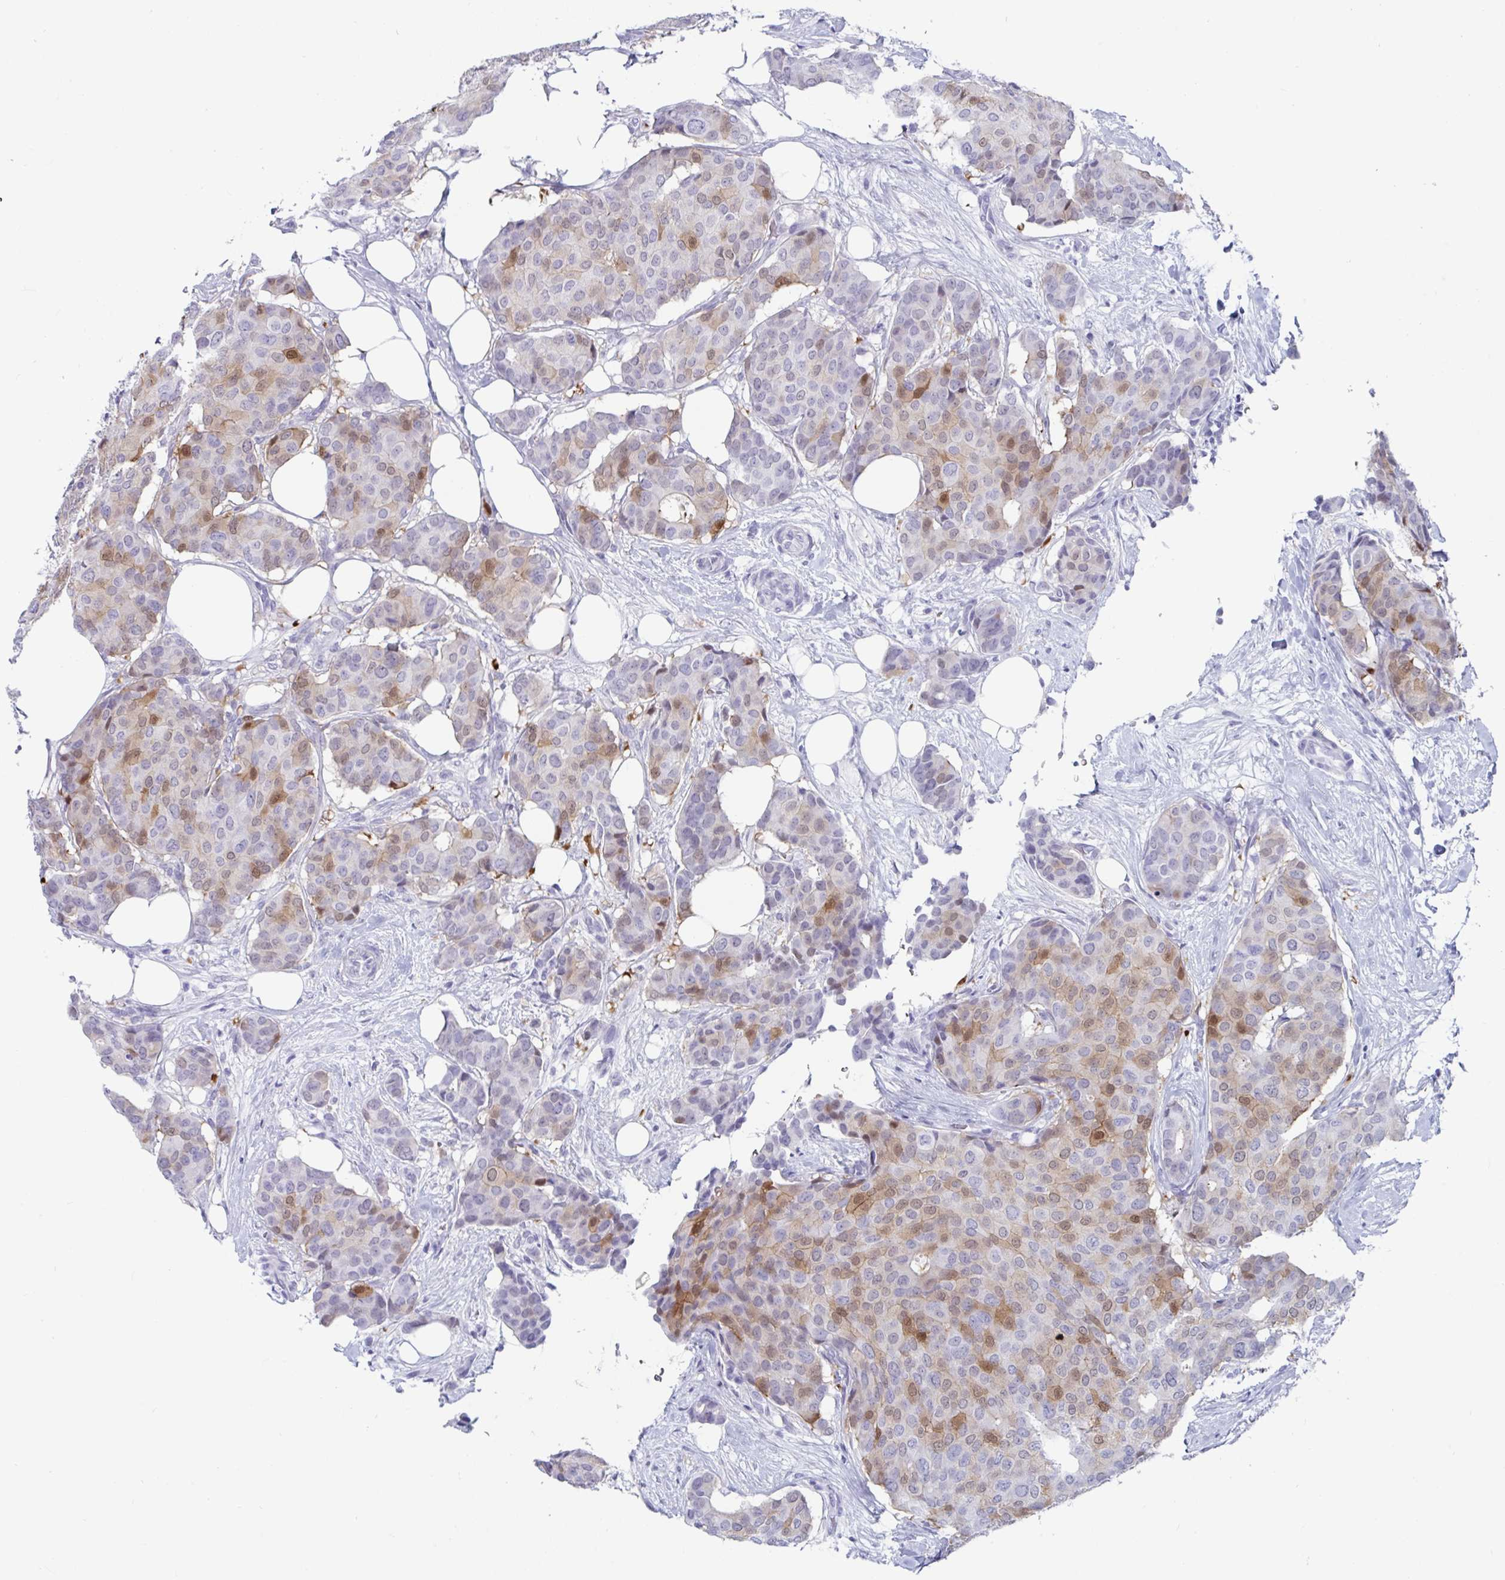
{"staining": {"intensity": "moderate", "quantity": "<25%", "location": "cytoplasmic/membranous,nuclear"}, "tissue": "breast cancer", "cell_type": "Tumor cells", "image_type": "cancer", "snomed": [{"axis": "morphology", "description": "Duct carcinoma"}, {"axis": "topography", "description": "Breast"}], "caption": "Breast cancer stained for a protein shows moderate cytoplasmic/membranous and nuclear positivity in tumor cells.", "gene": "GKN2", "patient": {"sex": "female", "age": 75}}